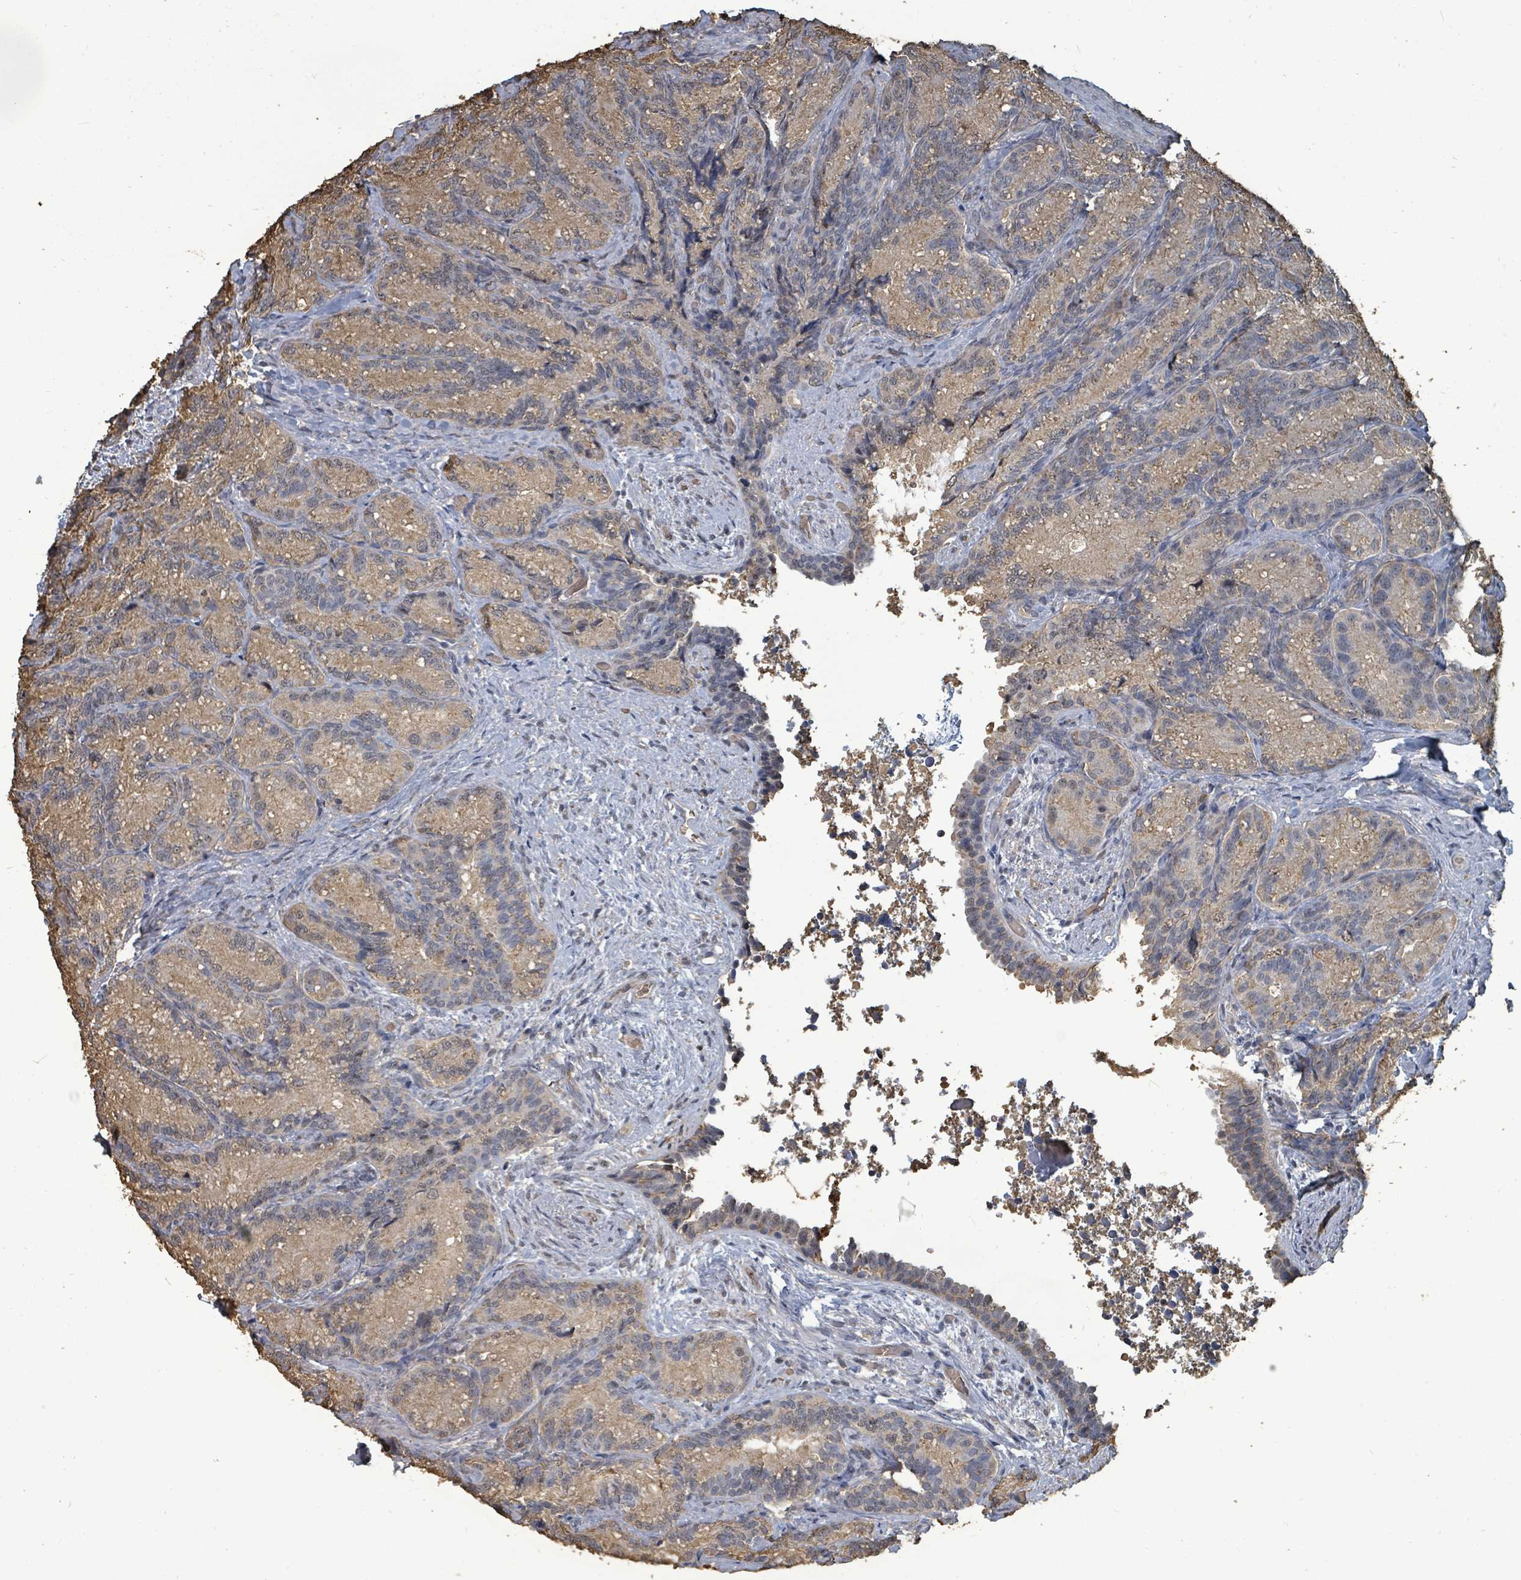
{"staining": {"intensity": "moderate", "quantity": "25%-75%", "location": "cytoplasmic/membranous"}, "tissue": "seminal vesicle", "cell_type": "Glandular cells", "image_type": "normal", "snomed": [{"axis": "morphology", "description": "Normal tissue, NOS"}, {"axis": "topography", "description": "Seminal veicle"}], "caption": "A micrograph of human seminal vesicle stained for a protein shows moderate cytoplasmic/membranous brown staining in glandular cells.", "gene": "C6orf52", "patient": {"sex": "male", "age": 58}}